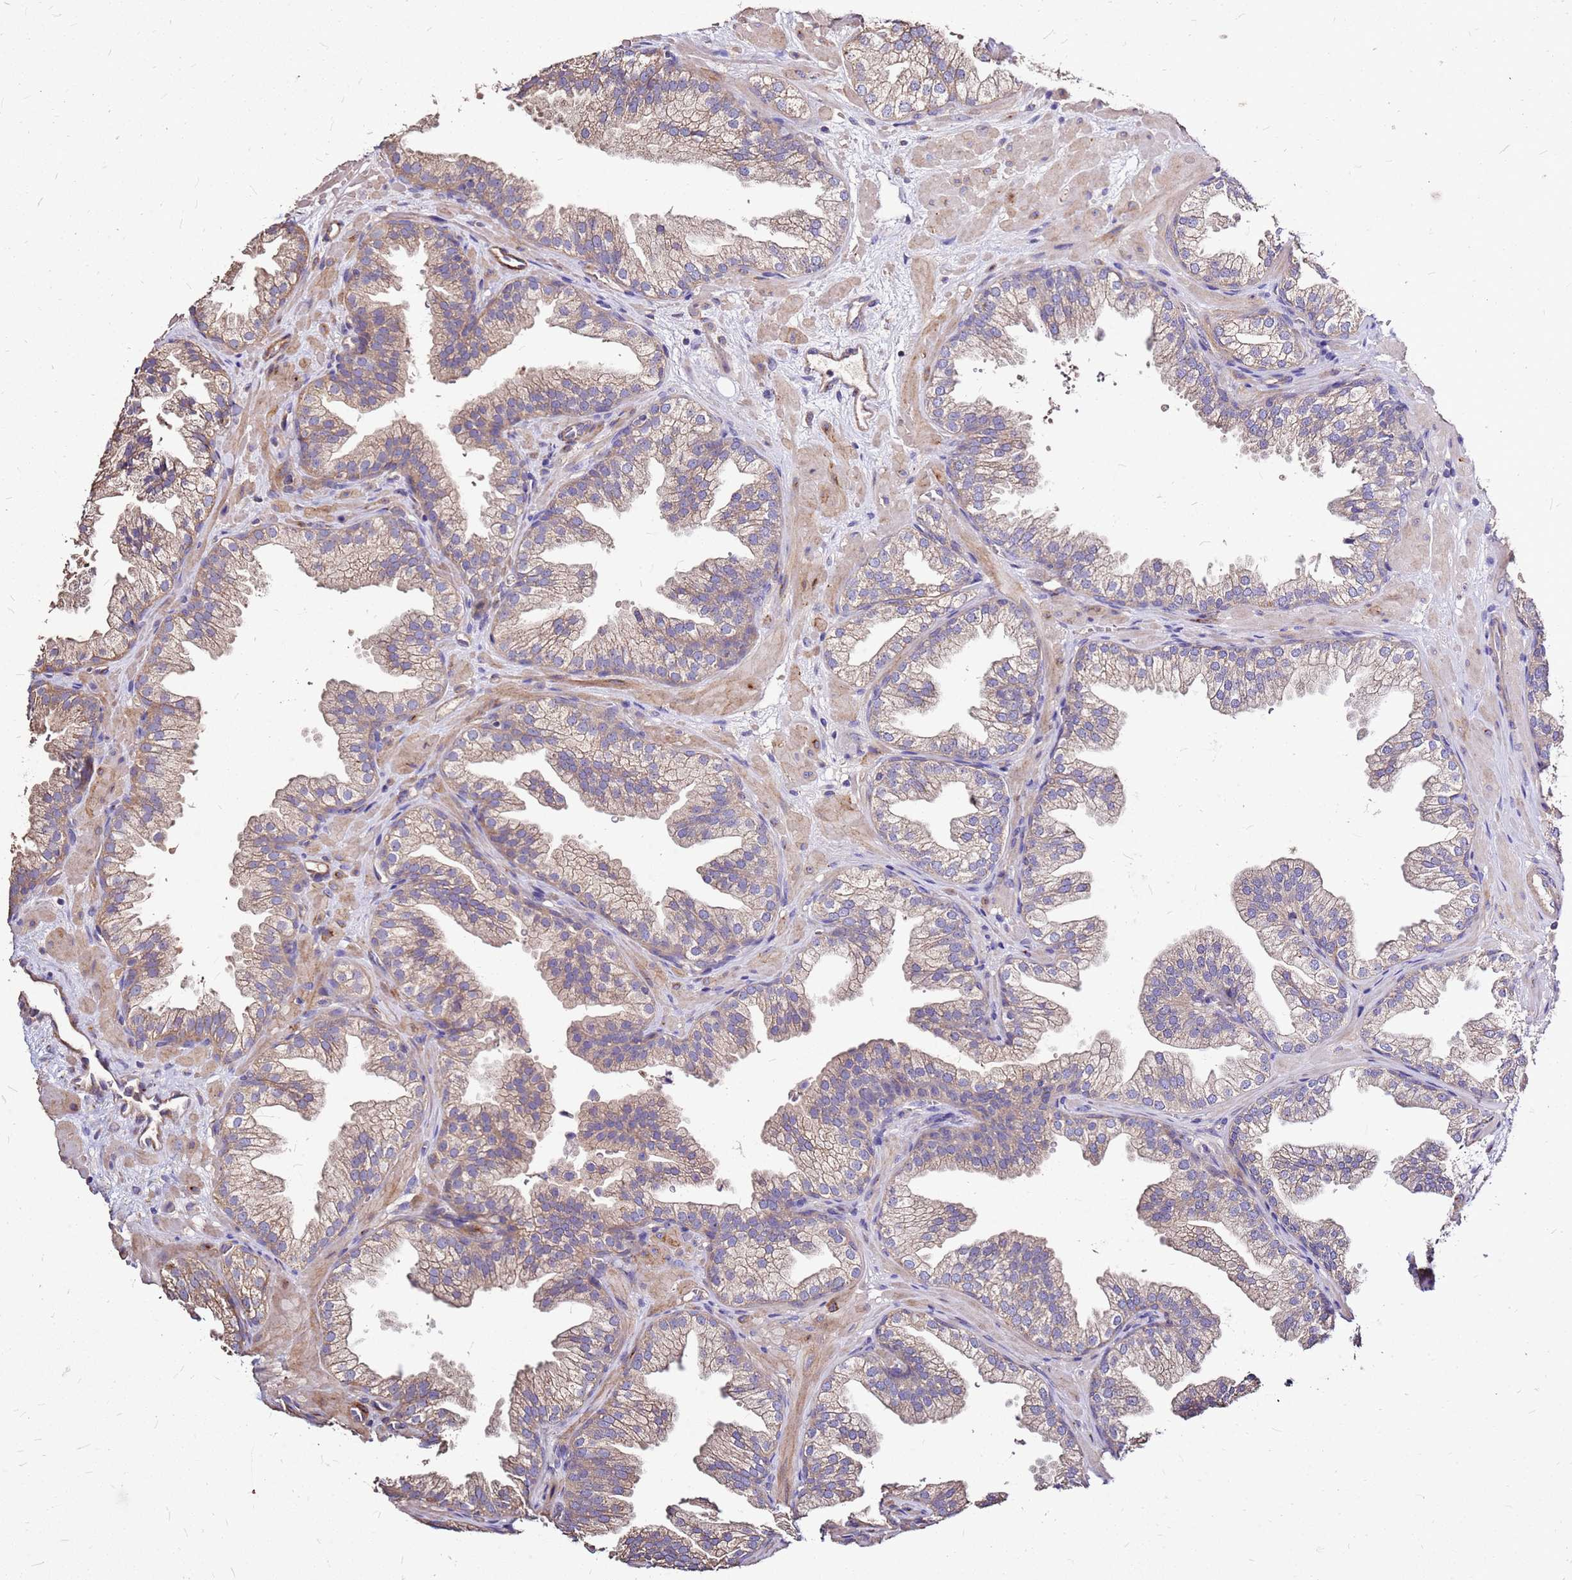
{"staining": {"intensity": "weak", "quantity": ">75%", "location": "cytoplasmic/membranous"}, "tissue": "prostate", "cell_type": "Glandular cells", "image_type": "normal", "snomed": [{"axis": "morphology", "description": "Normal tissue, NOS"}, {"axis": "topography", "description": "Prostate"}], "caption": "DAB (3,3'-diaminobenzidine) immunohistochemical staining of benign human prostate shows weak cytoplasmic/membranous protein staining in approximately >75% of glandular cells.", "gene": "EXD3", "patient": {"sex": "male", "age": 37}}